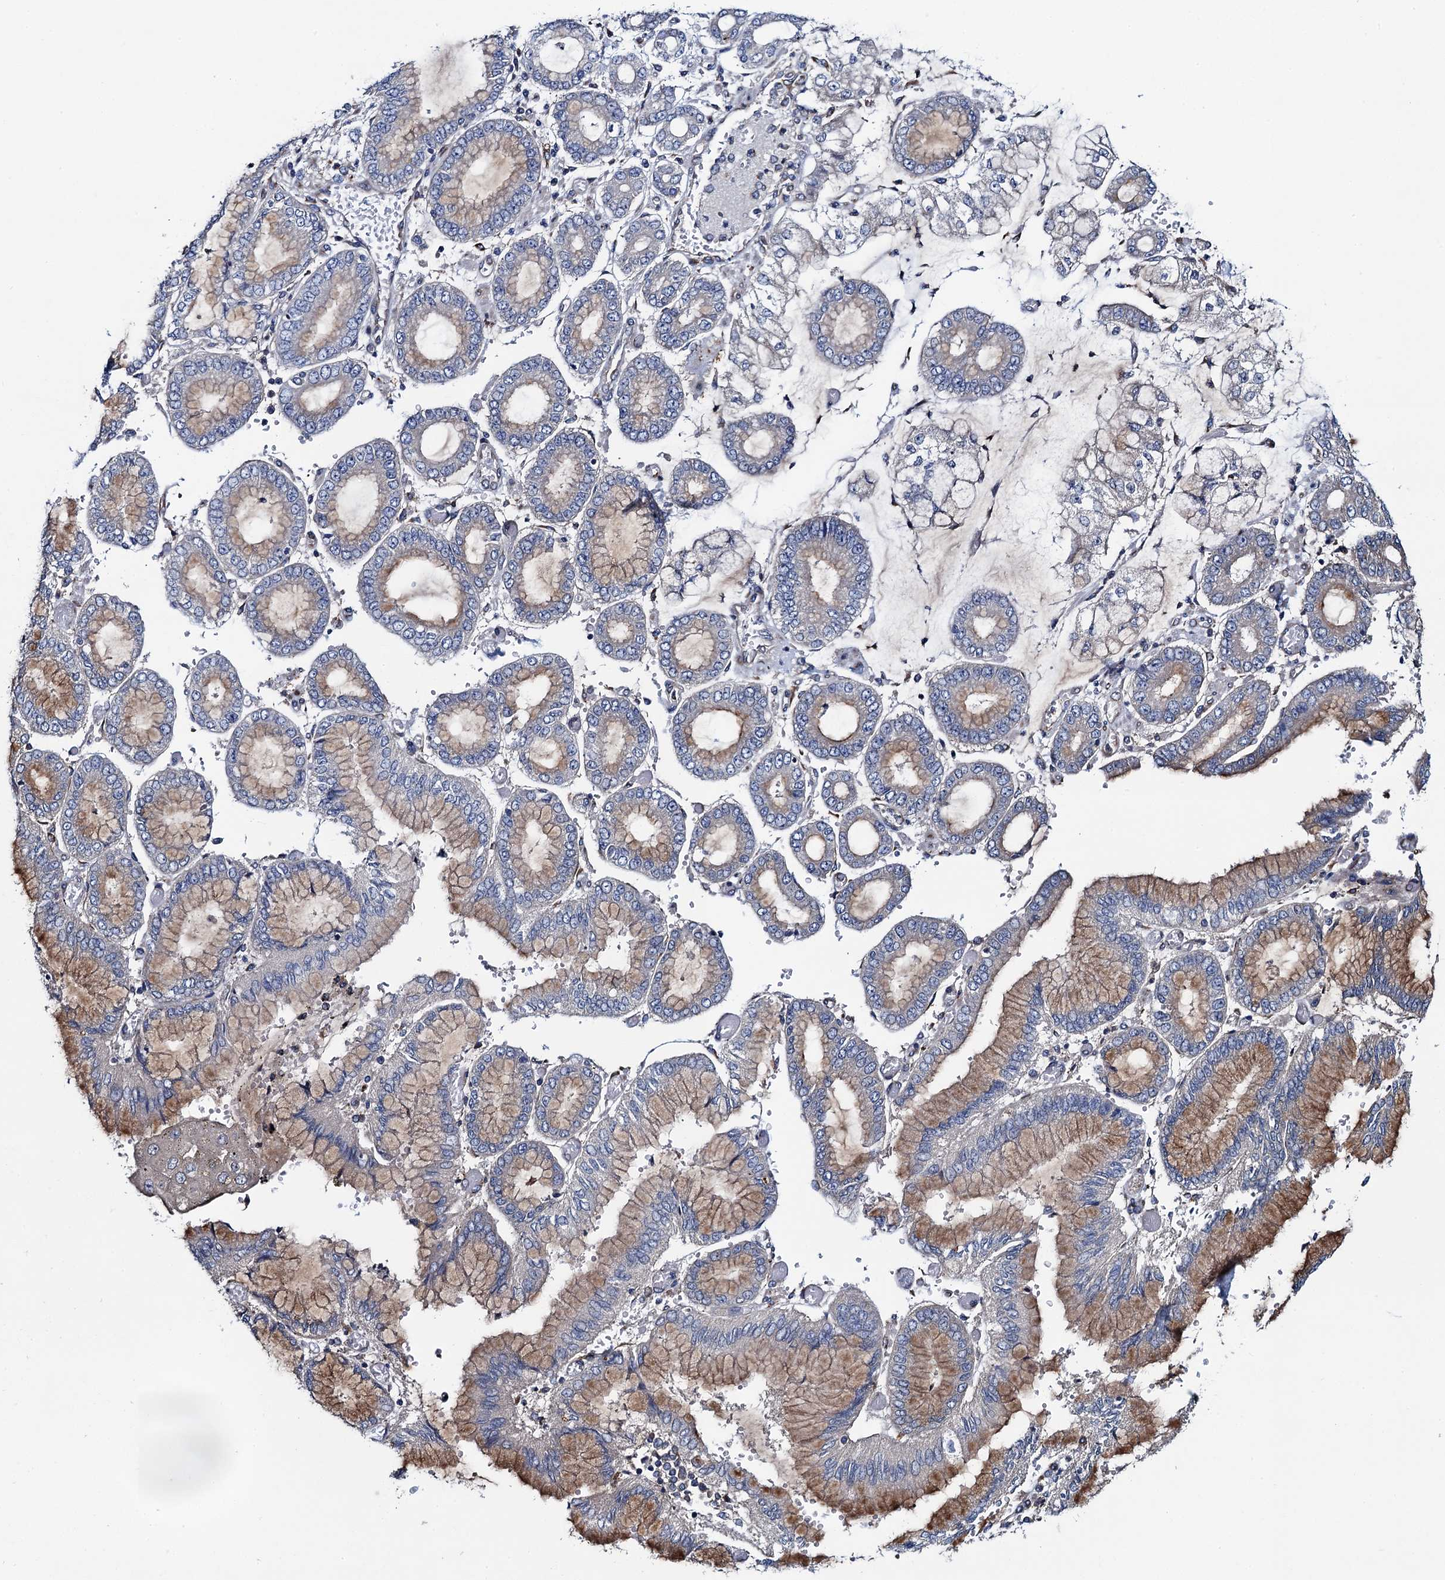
{"staining": {"intensity": "moderate", "quantity": "25%-75%", "location": "cytoplasmic/membranous"}, "tissue": "stomach cancer", "cell_type": "Tumor cells", "image_type": "cancer", "snomed": [{"axis": "morphology", "description": "Adenocarcinoma, NOS"}, {"axis": "topography", "description": "Stomach"}], "caption": "The image shows staining of stomach cancer (adenocarcinoma), revealing moderate cytoplasmic/membranous protein expression (brown color) within tumor cells.", "gene": "ADCY9", "patient": {"sex": "male", "age": 76}}